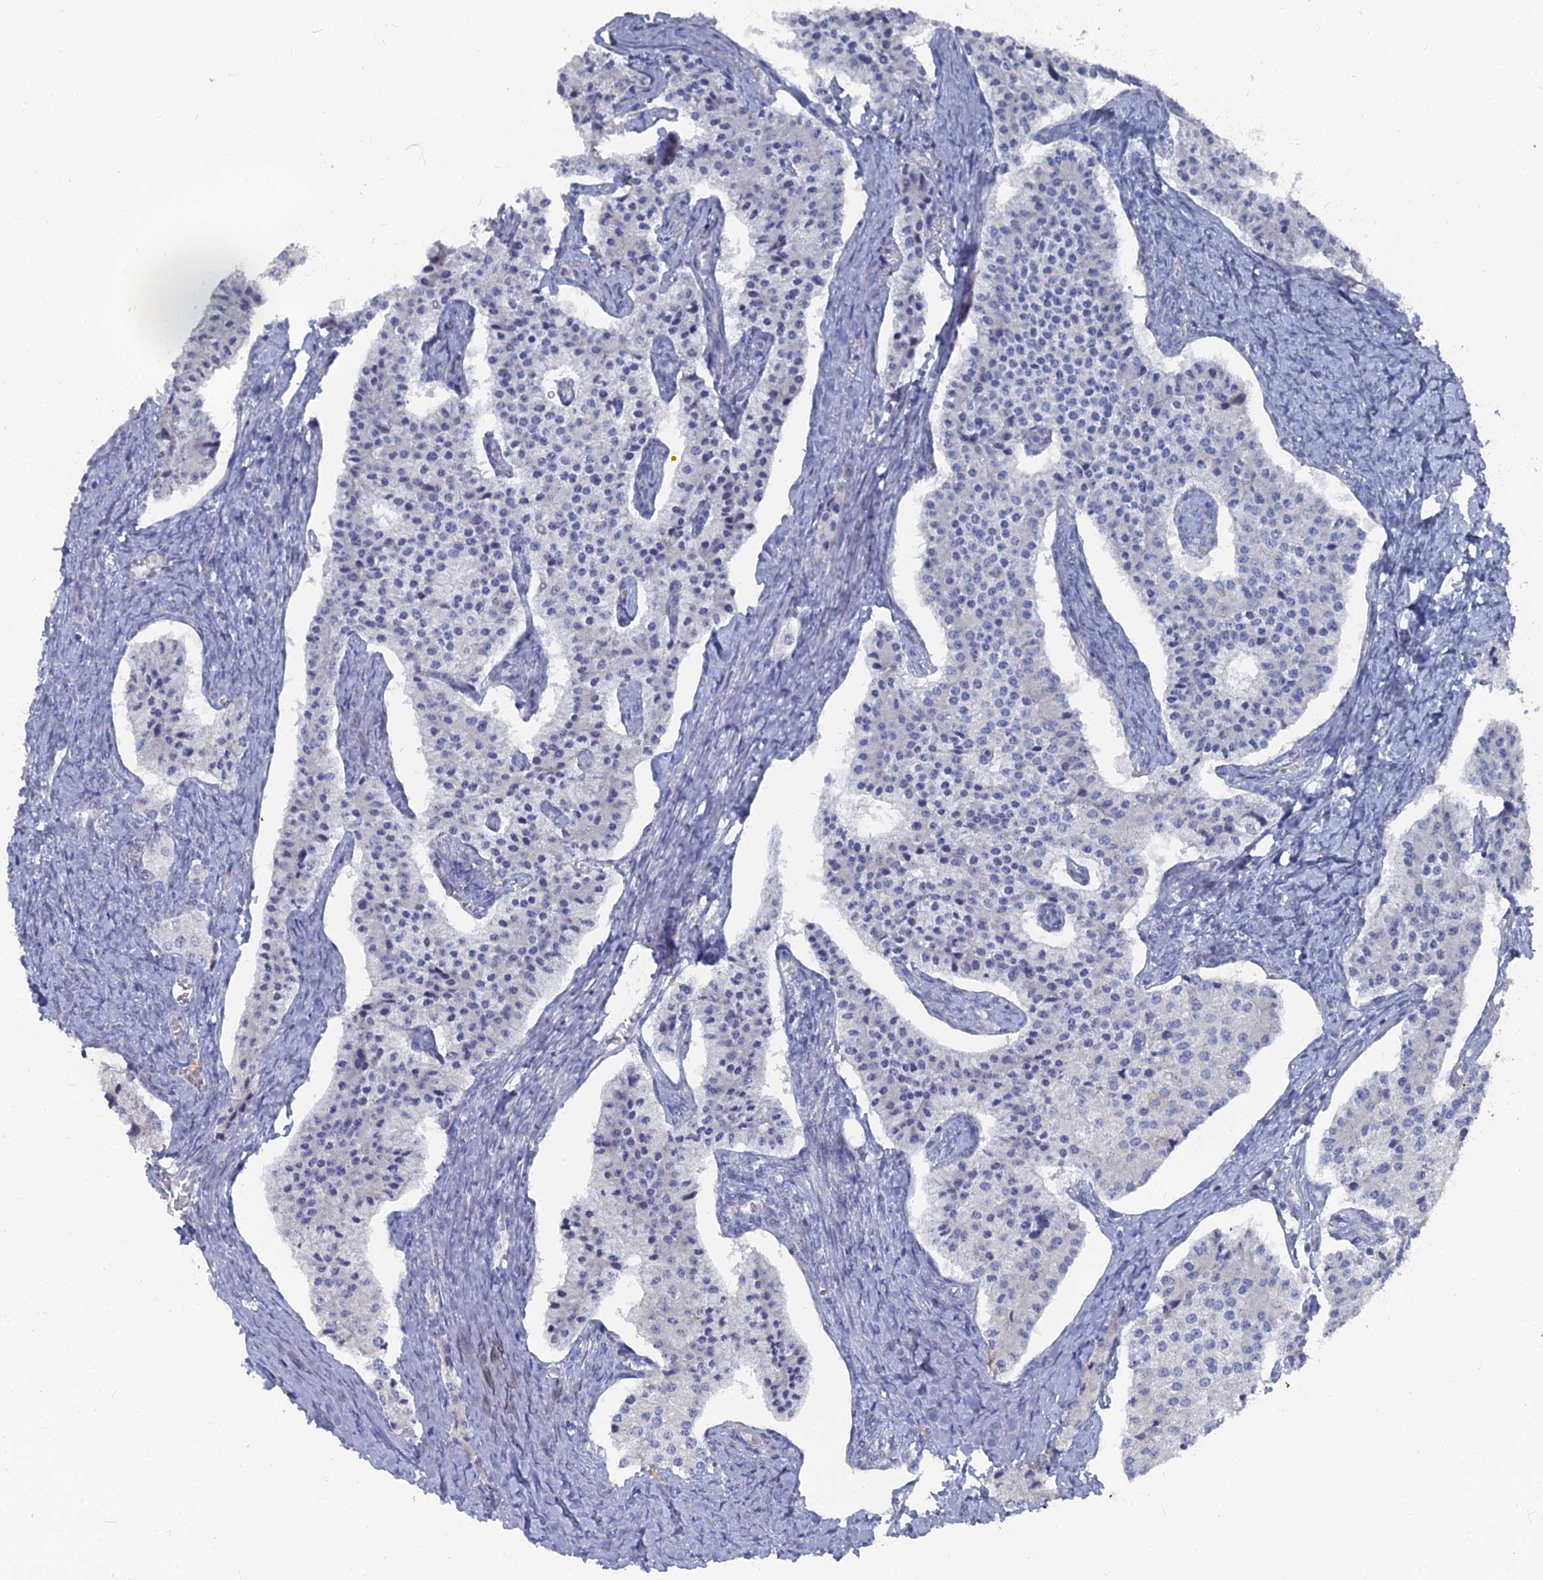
{"staining": {"intensity": "negative", "quantity": "none", "location": "none"}, "tissue": "carcinoid", "cell_type": "Tumor cells", "image_type": "cancer", "snomed": [{"axis": "morphology", "description": "Carcinoid, malignant, NOS"}, {"axis": "topography", "description": "Colon"}], "caption": "Tumor cells are negative for protein expression in human carcinoid (malignant).", "gene": "CCDC149", "patient": {"sex": "female", "age": 52}}